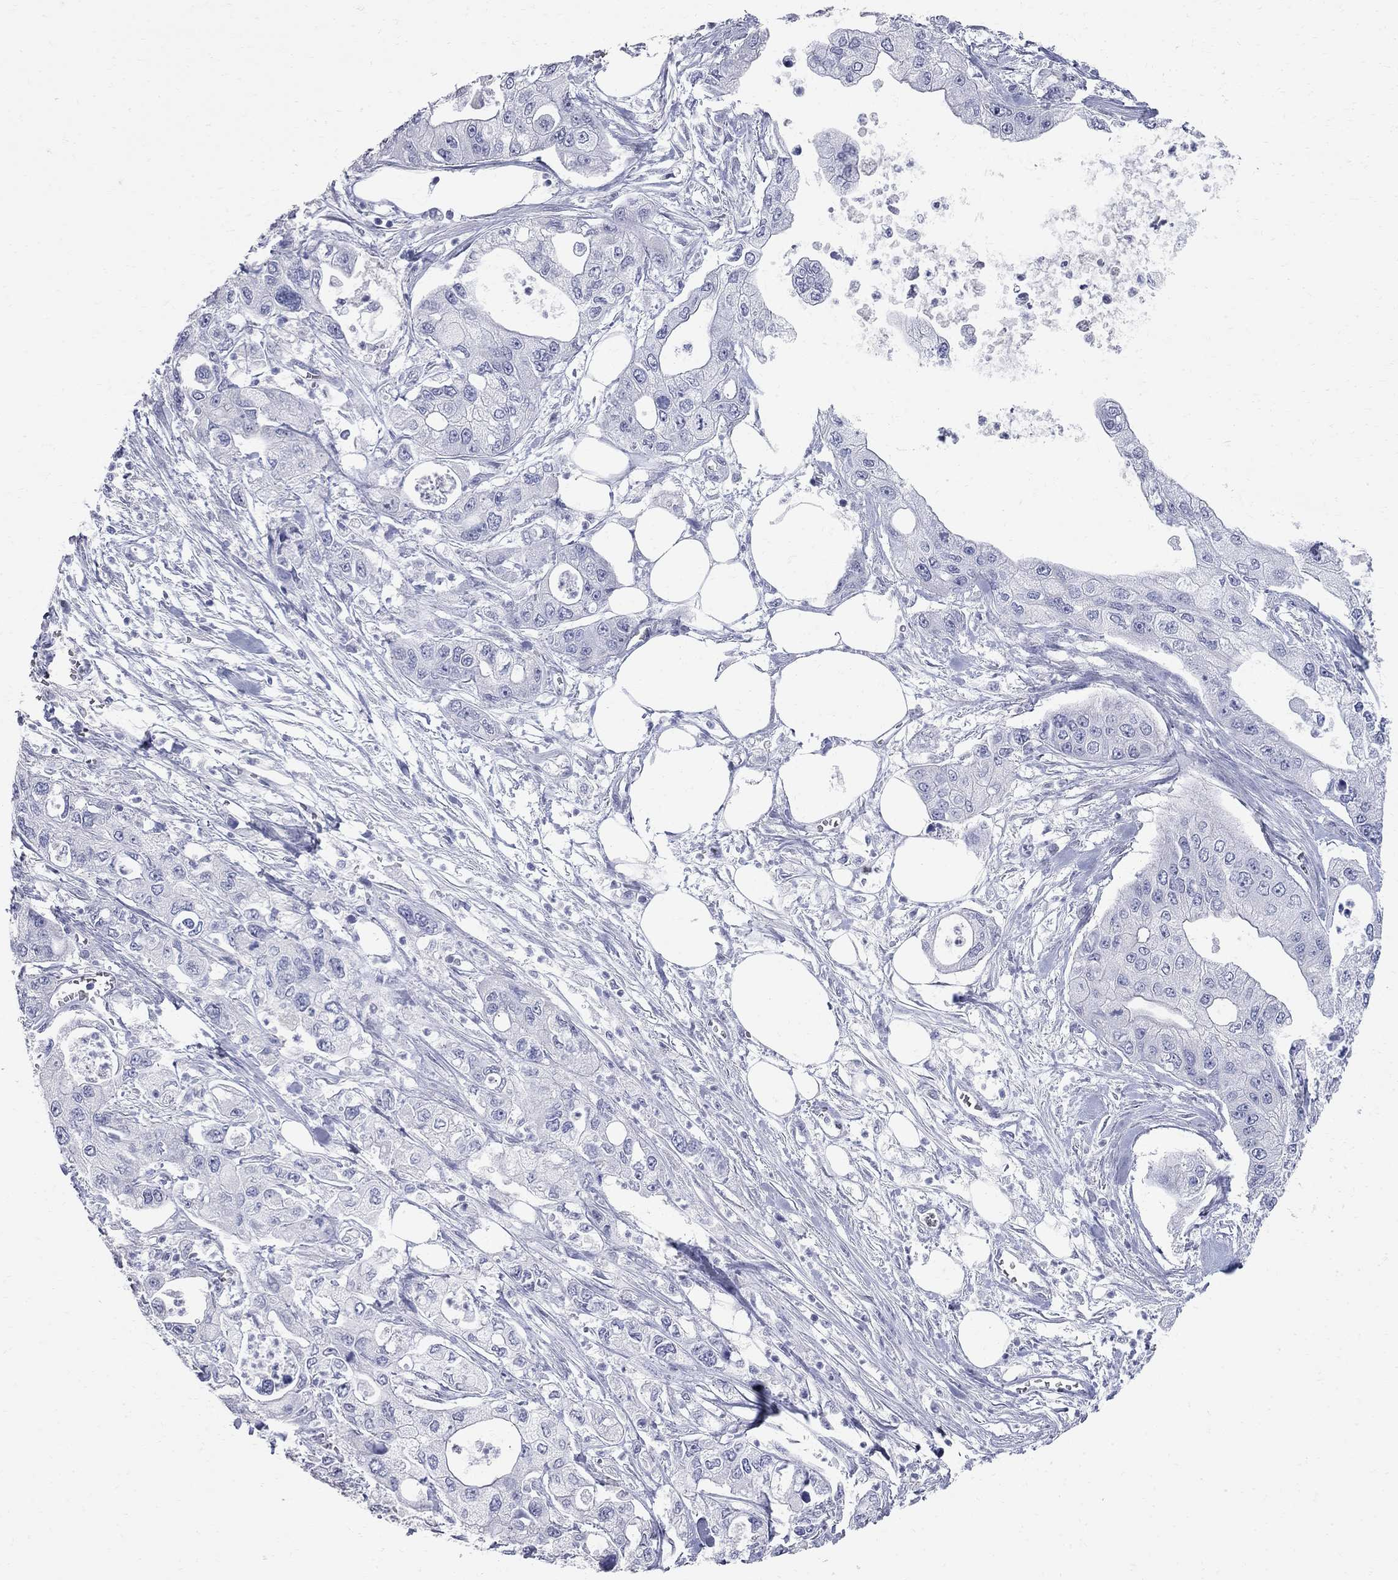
{"staining": {"intensity": "negative", "quantity": "none", "location": "none"}, "tissue": "pancreatic cancer", "cell_type": "Tumor cells", "image_type": "cancer", "snomed": [{"axis": "morphology", "description": "Adenocarcinoma, NOS"}, {"axis": "topography", "description": "Pancreas"}], "caption": "Micrograph shows no protein staining in tumor cells of pancreatic cancer (adenocarcinoma) tissue. The staining is performed using DAB brown chromogen with nuclei counter-stained in using hematoxylin.", "gene": "BPIFB1", "patient": {"sex": "male", "age": 70}}